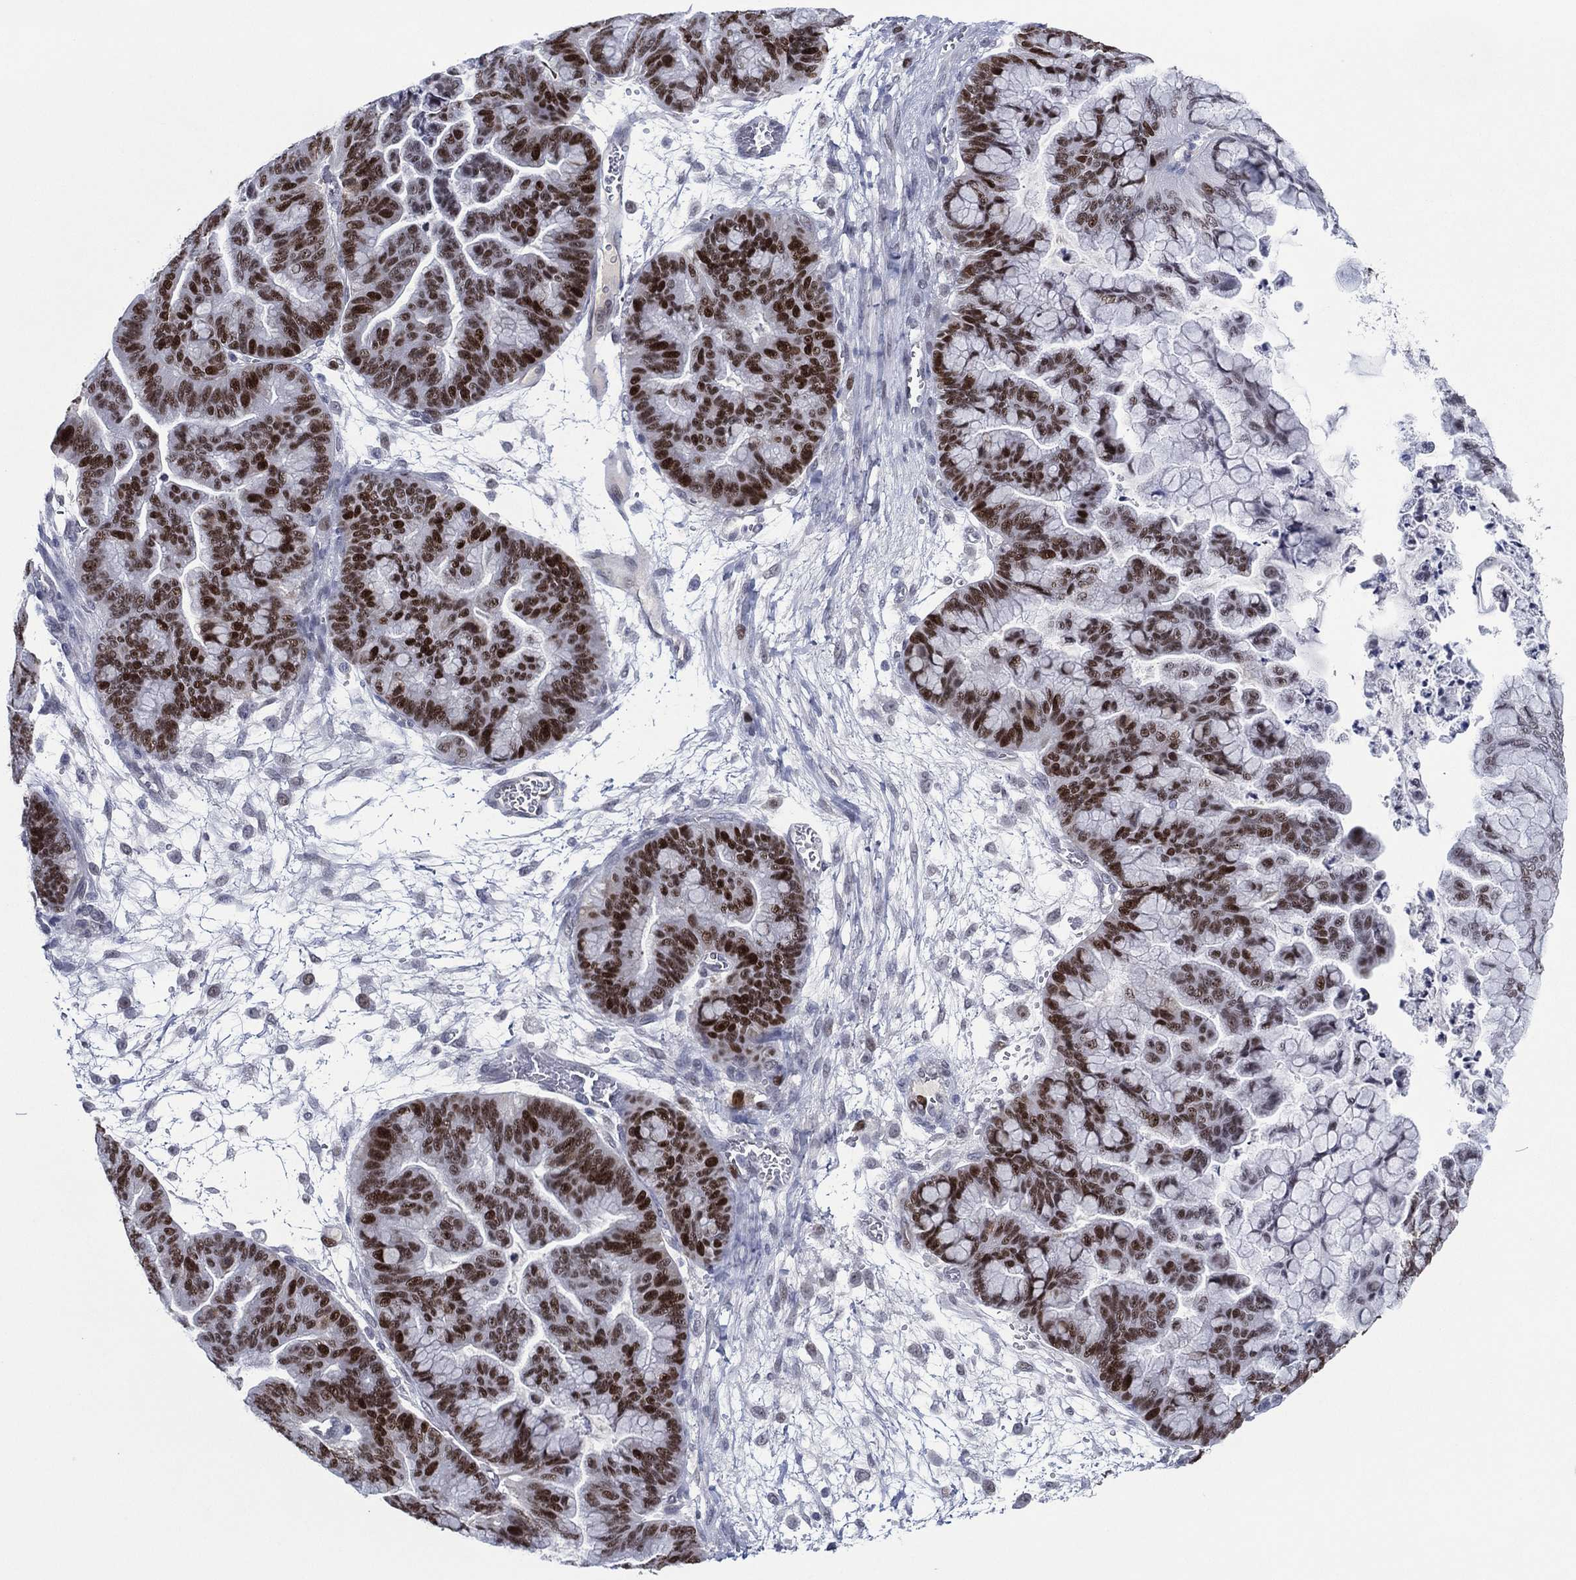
{"staining": {"intensity": "strong", "quantity": ">75%", "location": "nuclear"}, "tissue": "ovarian cancer", "cell_type": "Tumor cells", "image_type": "cancer", "snomed": [{"axis": "morphology", "description": "Cystadenocarcinoma, mucinous, NOS"}, {"axis": "topography", "description": "Ovary"}], "caption": "A brown stain labels strong nuclear staining of a protein in human ovarian cancer tumor cells.", "gene": "GATA6", "patient": {"sex": "female", "age": 67}}